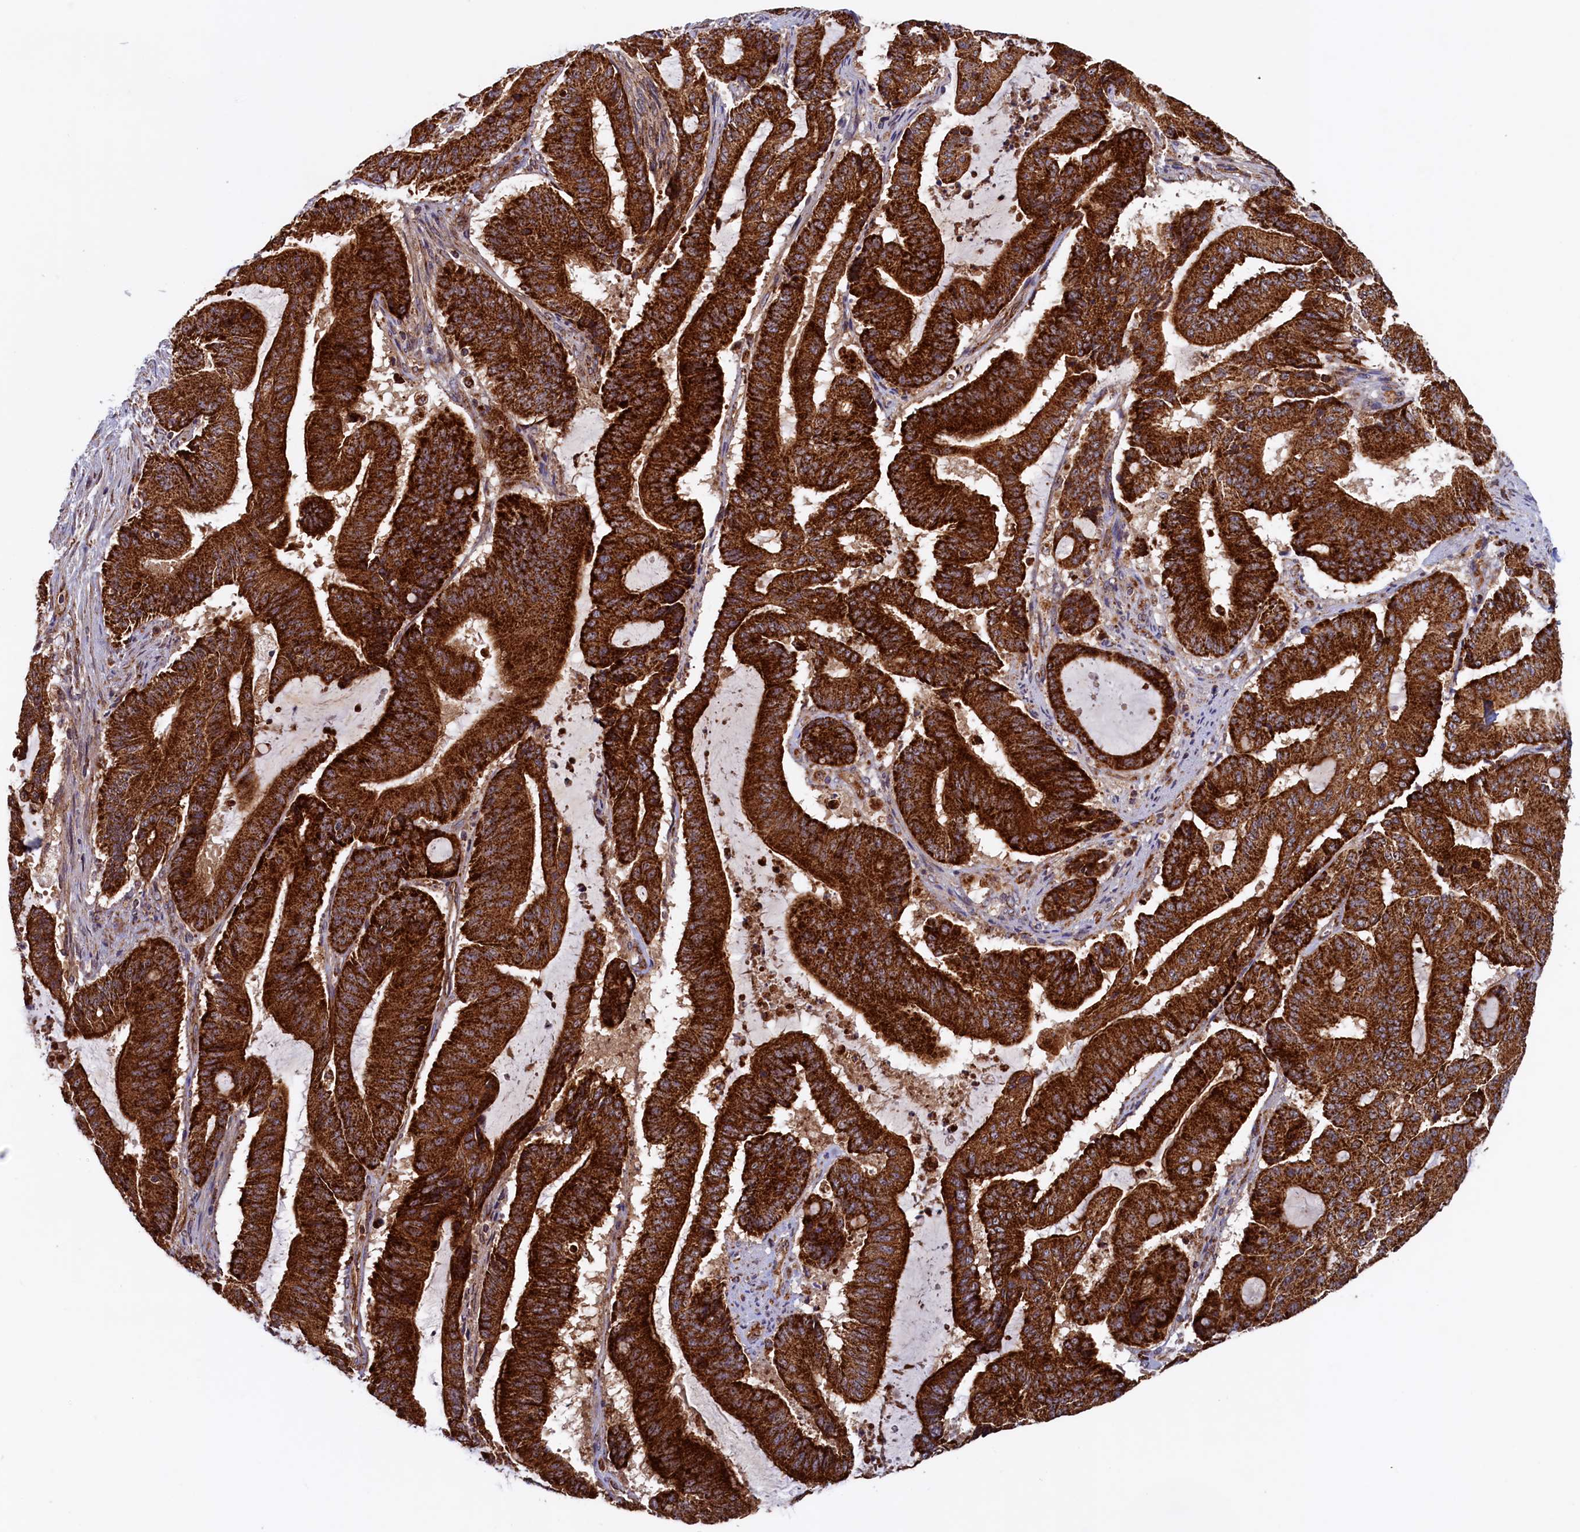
{"staining": {"intensity": "strong", "quantity": ">75%", "location": "cytoplasmic/membranous"}, "tissue": "liver cancer", "cell_type": "Tumor cells", "image_type": "cancer", "snomed": [{"axis": "morphology", "description": "Normal tissue, NOS"}, {"axis": "morphology", "description": "Cholangiocarcinoma"}, {"axis": "topography", "description": "Liver"}, {"axis": "topography", "description": "Peripheral nerve tissue"}], "caption": "A high amount of strong cytoplasmic/membranous expression is appreciated in approximately >75% of tumor cells in liver cholangiocarcinoma tissue.", "gene": "UBE3B", "patient": {"sex": "female", "age": 73}}